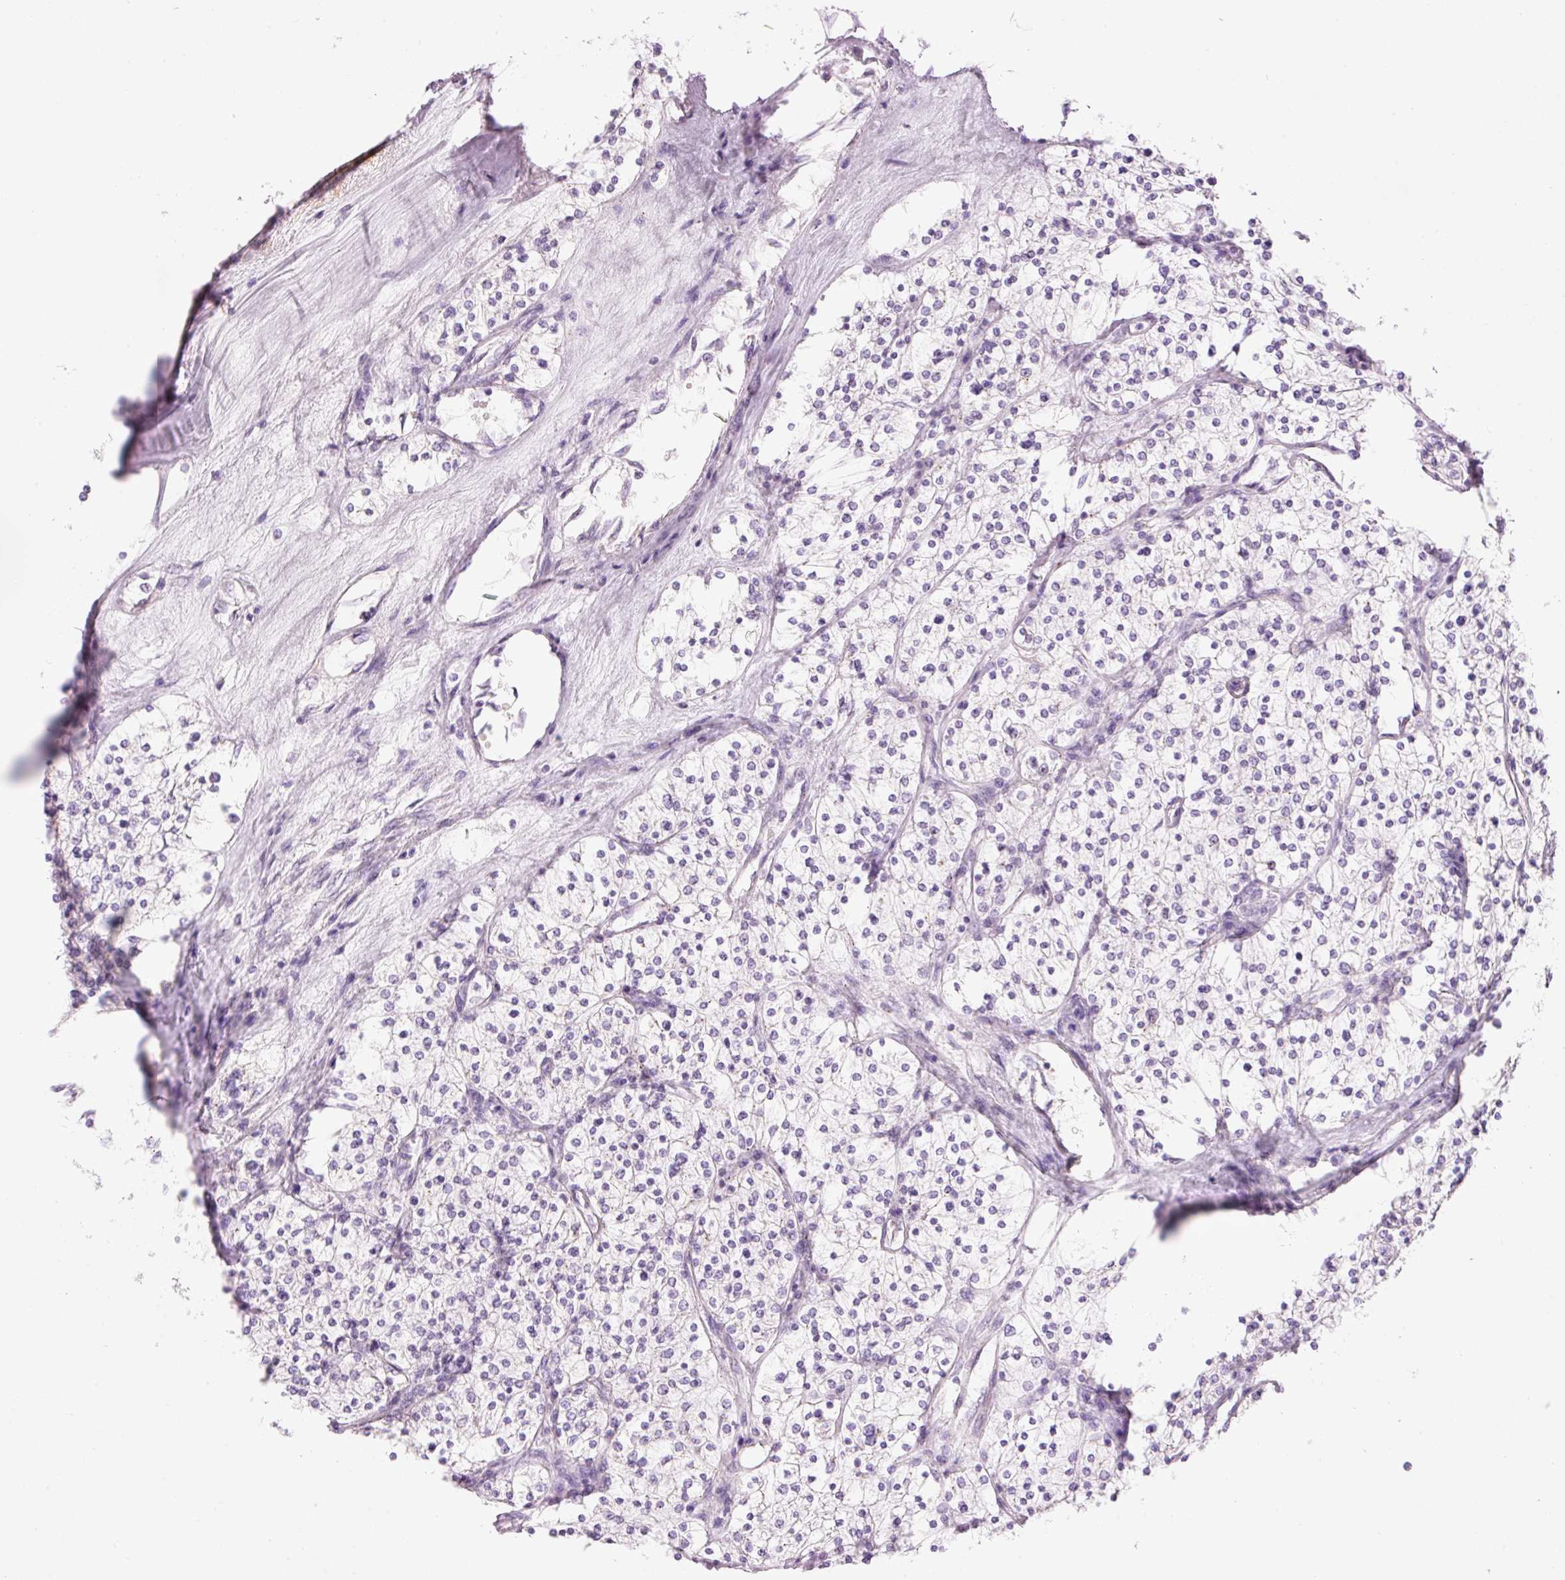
{"staining": {"intensity": "negative", "quantity": "none", "location": "none"}, "tissue": "renal cancer", "cell_type": "Tumor cells", "image_type": "cancer", "snomed": [{"axis": "morphology", "description": "Adenocarcinoma, NOS"}, {"axis": "topography", "description": "Kidney"}], "caption": "DAB immunohistochemical staining of human renal adenocarcinoma displays no significant staining in tumor cells. (DAB (3,3'-diaminobenzidine) immunohistochemistry (IHC) visualized using brightfield microscopy, high magnification).", "gene": "HSPA4L", "patient": {"sex": "male", "age": 80}}